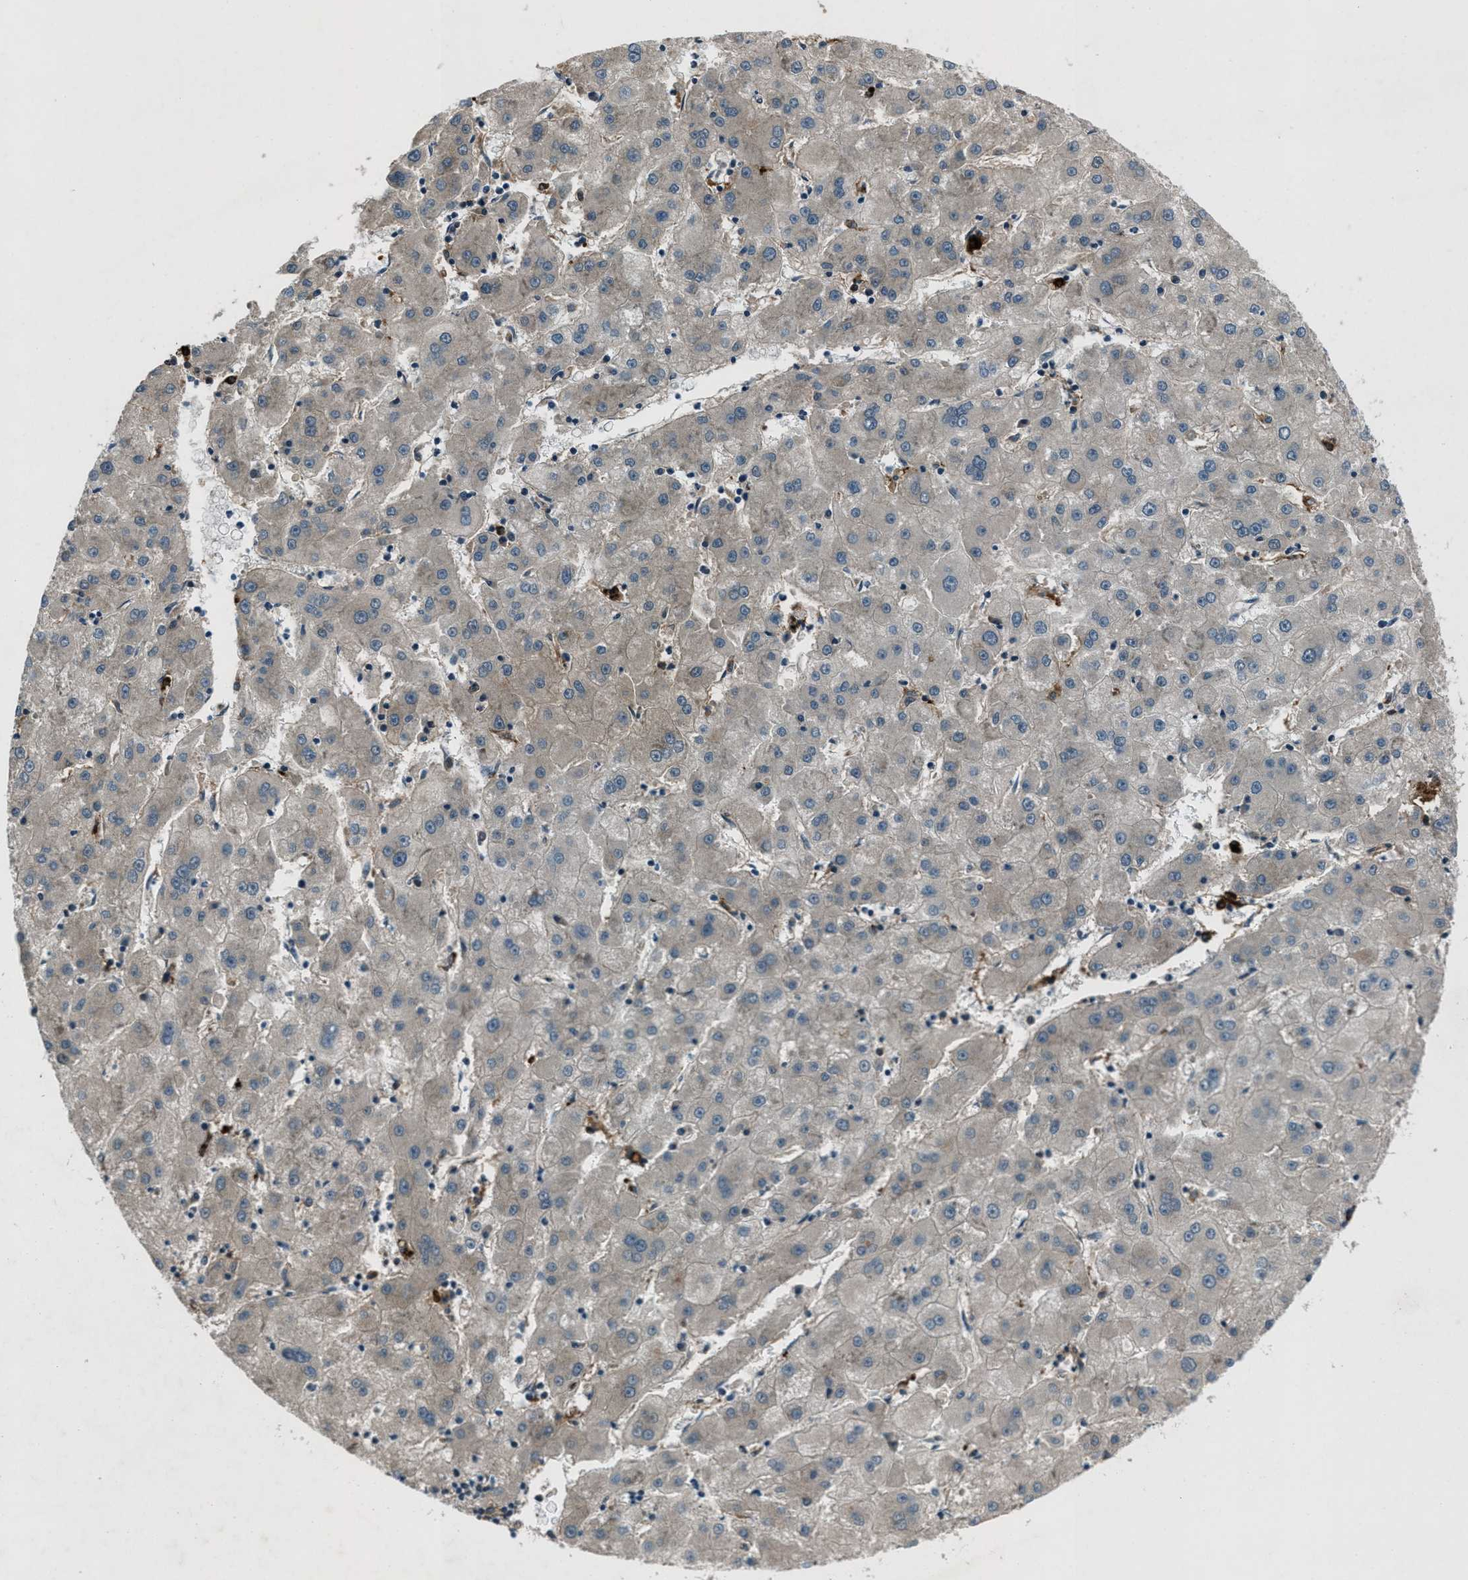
{"staining": {"intensity": "weak", "quantity": ">75%", "location": "cytoplasmic/membranous"}, "tissue": "liver cancer", "cell_type": "Tumor cells", "image_type": "cancer", "snomed": [{"axis": "morphology", "description": "Carcinoma, Hepatocellular, NOS"}, {"axis": "topography", "description": "Liver"}], "caption": "Immunohistochemistry of hepatocellular carcinoma (liver) reveals low levels of weak cytoplasmic/membranous expression in about >75% of tumor cells.", "gene": "EPSTI1", "patient": {"sex": "male", "age": 72}}